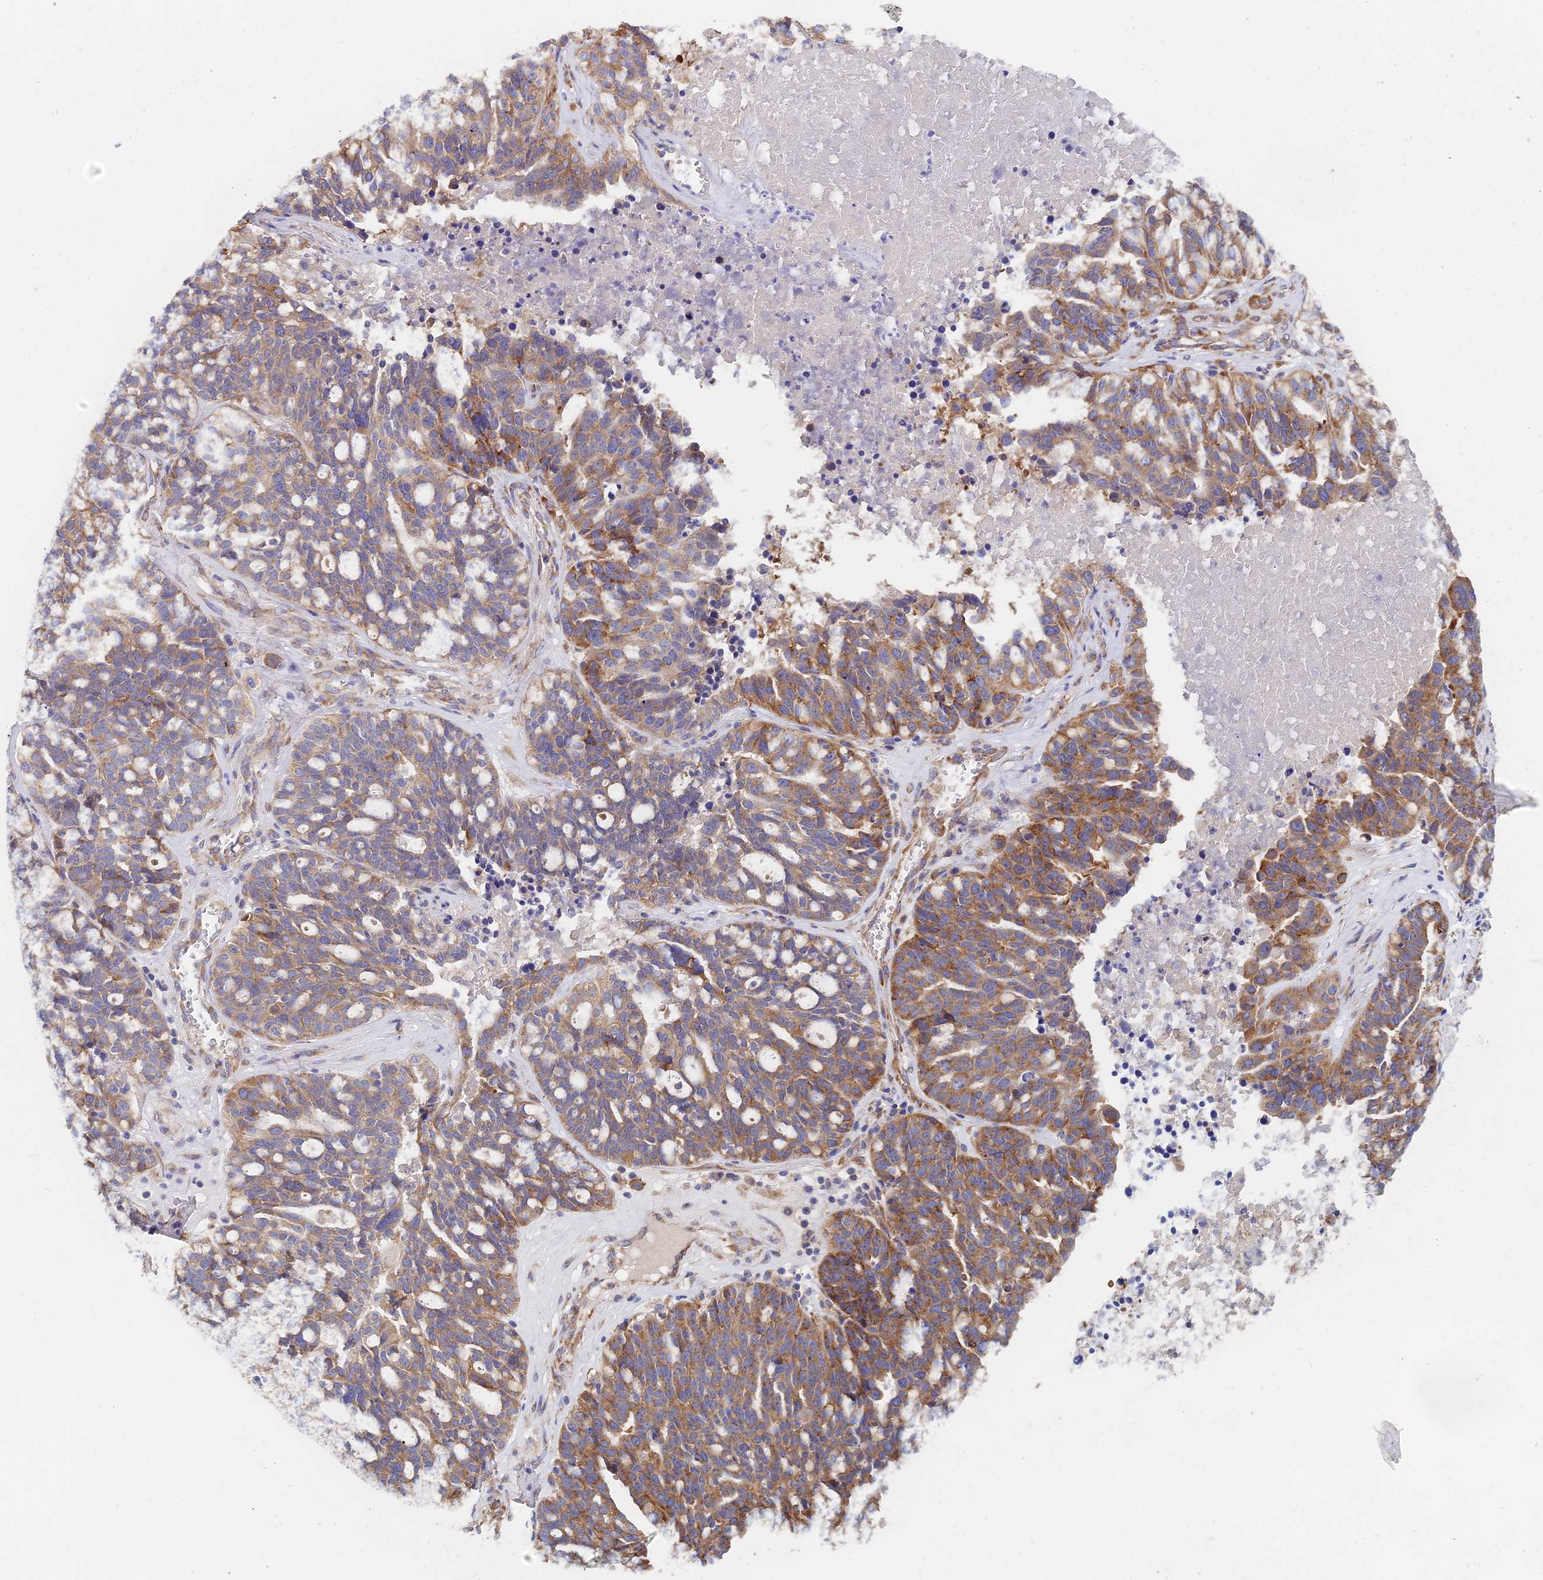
{"staining": {"intensity": "moderate", "quantity": ">75%", "location": "cytoplasmic/membranous"}, "tissue": "ovarian cancer", "cell_type": "Tumor cells", "image_type": "cancer", "snomed": [{"axis": "morphology", "description": "Cystadenocarcinoma, serous, NOS"}, {"axis": "topography", "description": "Ovary"}], "caption": "Human ovarian cancer (serous cystadenocarcinoma) stained for a protein (brown) reveals moderate cytoplasmic/membranous positive expression in approximately >75% of tumor cells.", "gene": "ELOF1", "patient": {"sex": "female", "age": 59}}